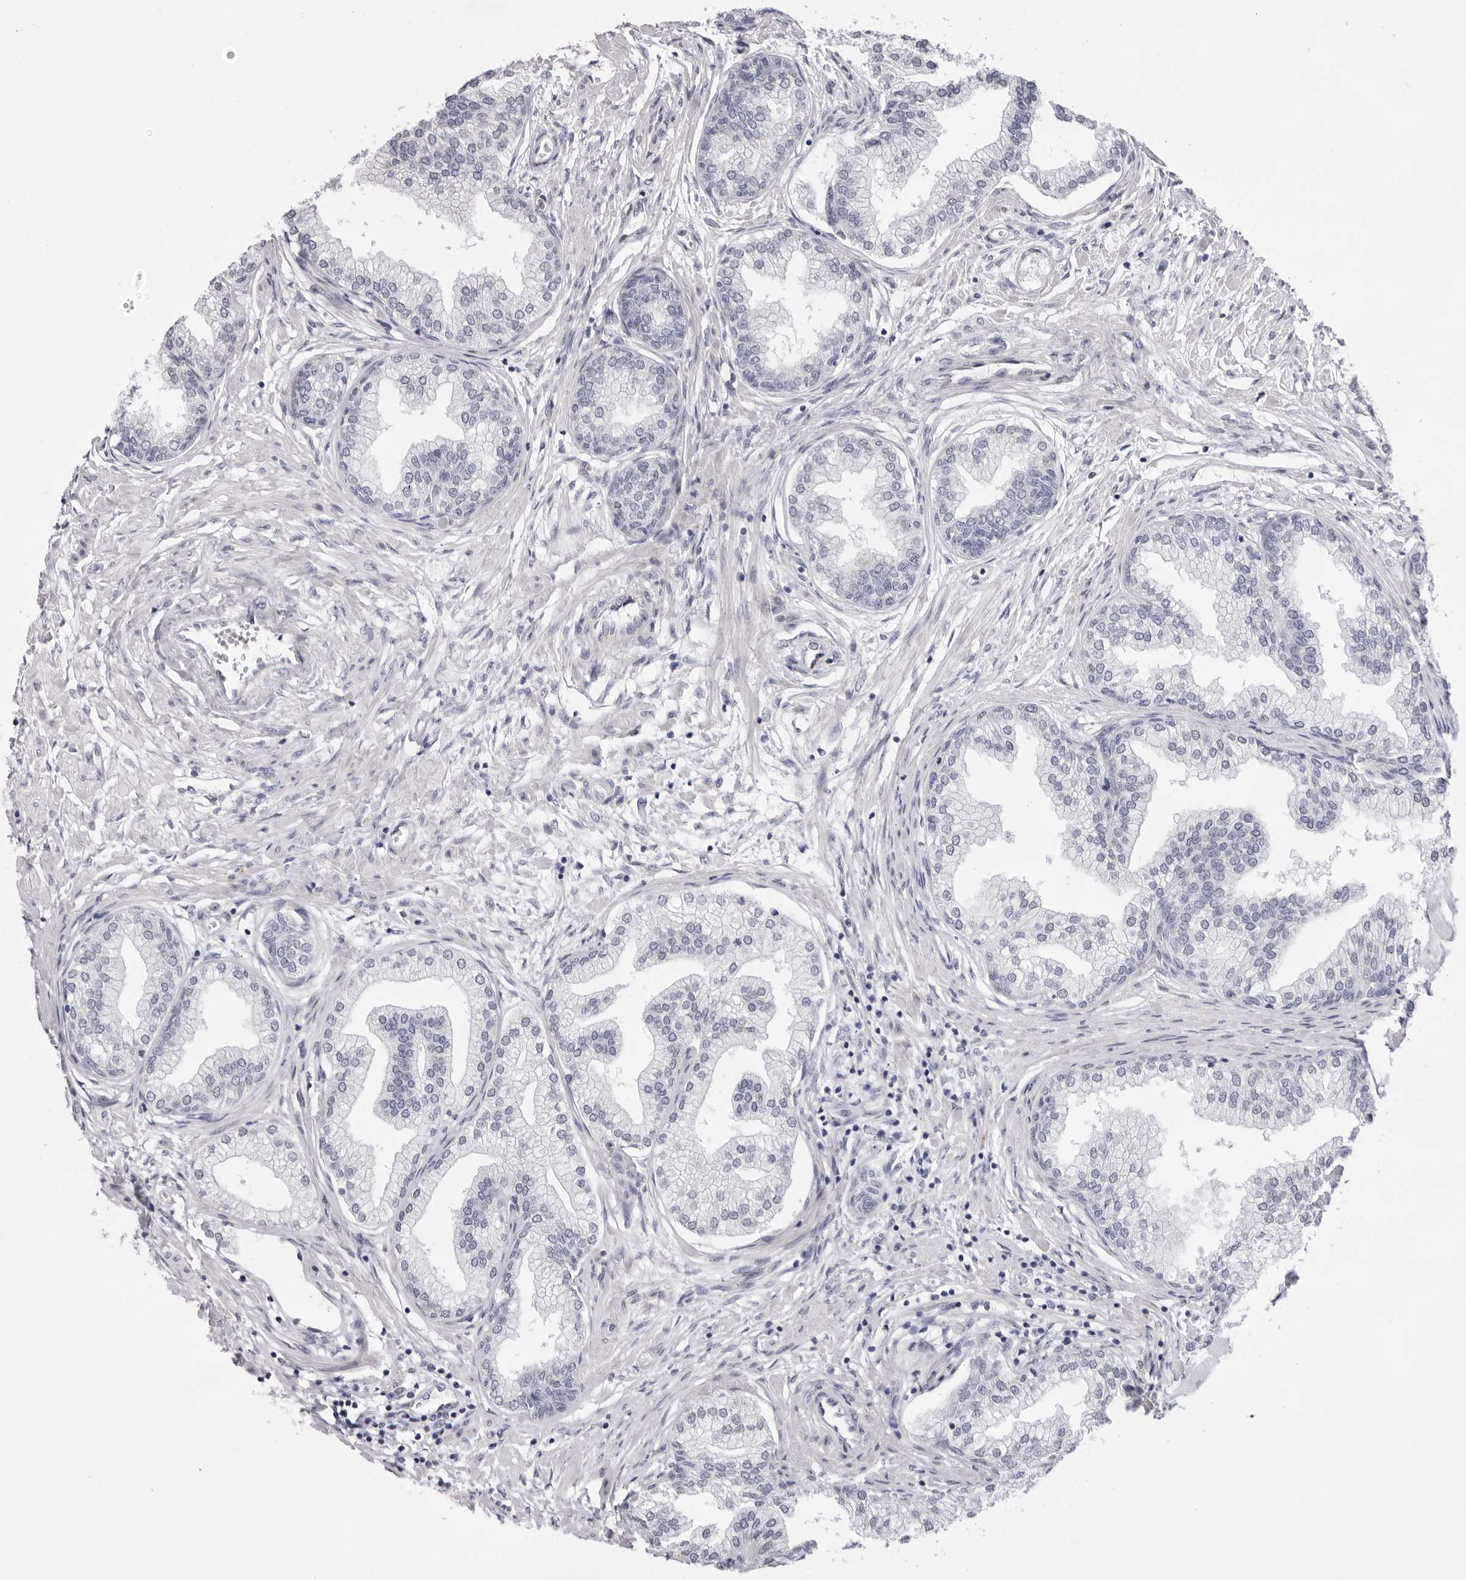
{"staining": {"intensity": "negative", "quantity": "none", "location": "none"}, "tissue": "prostate", "cell_type": "Glandular cells", "image_type": "normal", "snomed": [{"axis": "morphology", "description": "Normal tissue, NOS"}, {"axis": "morphology", "description": "Urothelial carcinoma, Low grade"}, {"axis": "topography", "description": "Urinary bladder"}, {"axis": "topography", "description": "Prostate"}], "caption": "This is an IHC image of normal prostate. There is no staining in glandular cells.", "gene": "SMIM2", "patient": {"sex": "male", "age": 60}}